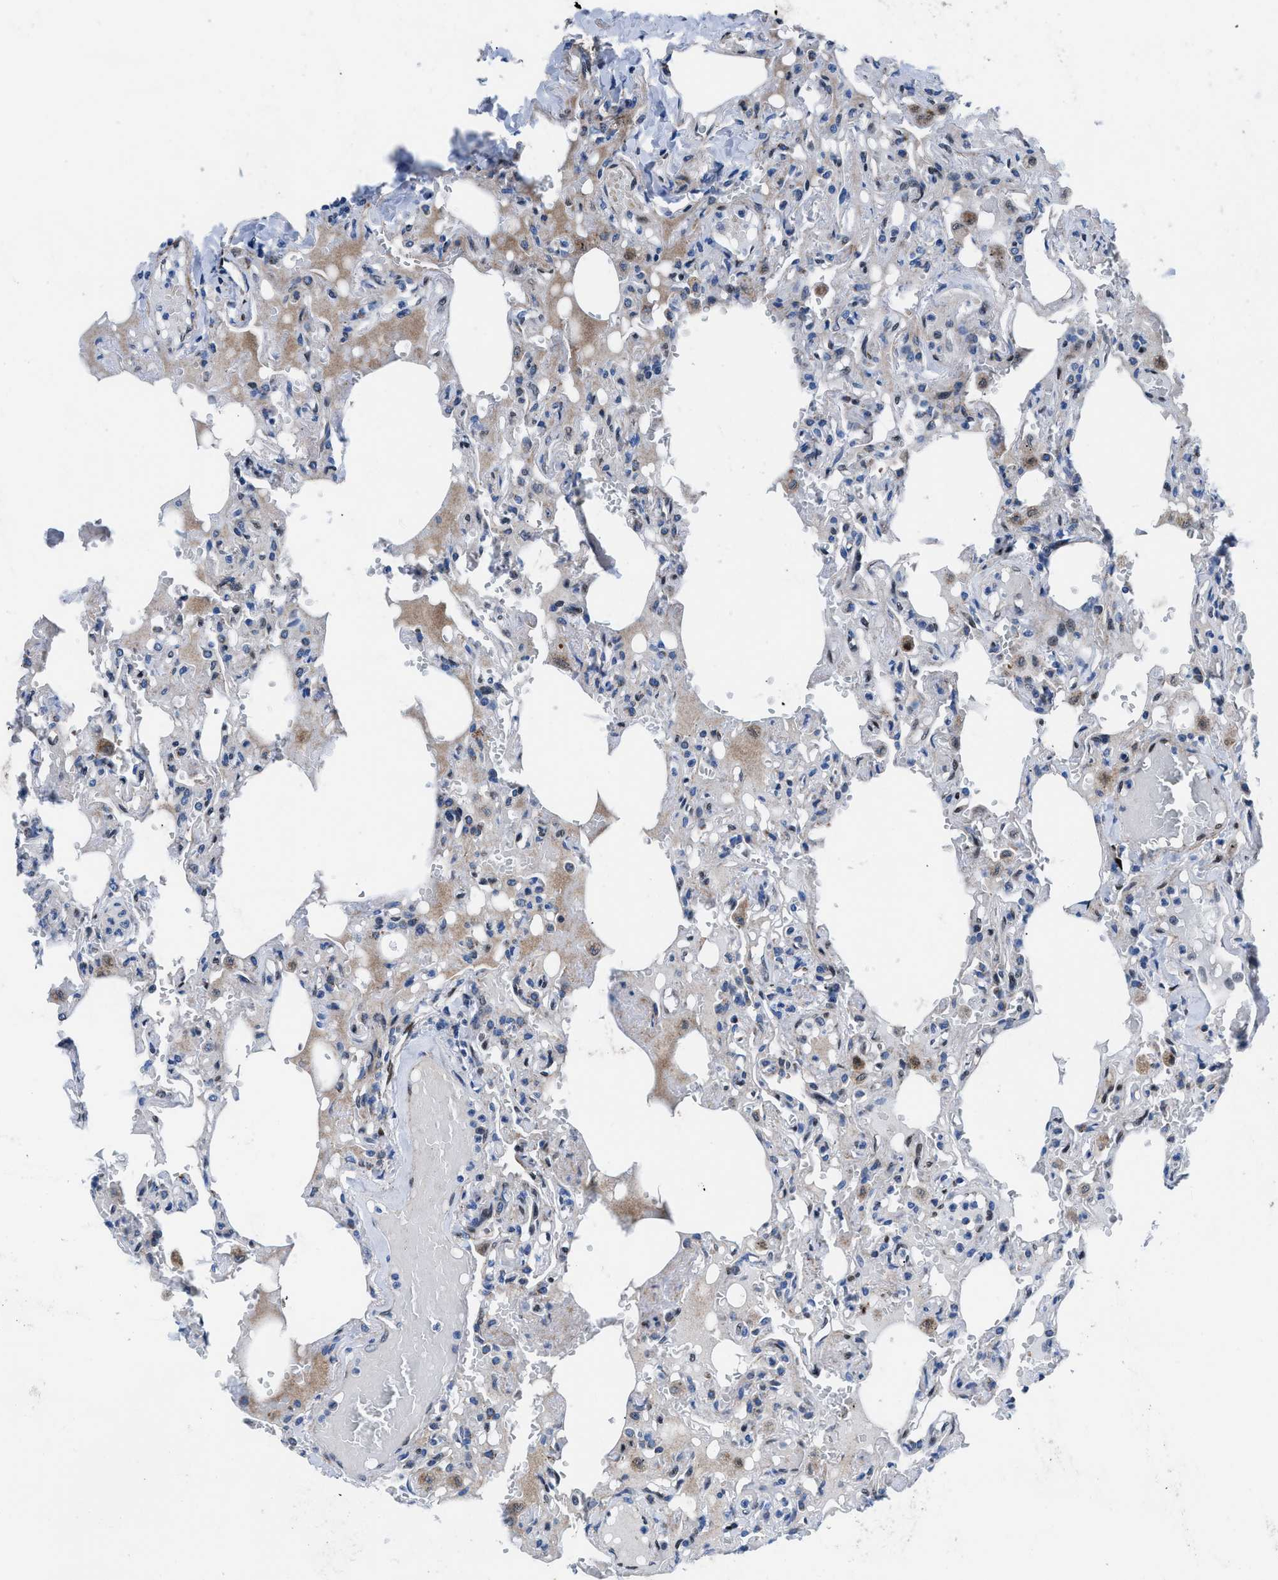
{"staining": {"intensity": "negative", "quantity": "none", "location": "none"}, "tissue": "lung", "cell_type": "Alveolar cells", "image_type": "normal", "snomed": [{"axis": "morphology", "description": "Normal tissue, NOS"}, {"axis": "topography", "description": "Lung"}], "caption": "An IHC micrograph of normal lung is shown. There is no staining in alveolar cells of lung. Brightfield microscopy of immunohistochemistry (IHC) stained with DAB (3,3'-diaminobenzidine) (brown) and hematoxylin (blue), captured at high magnification.", "gene": "LMO2", "patient": {"sex": "male", "age": 21}}